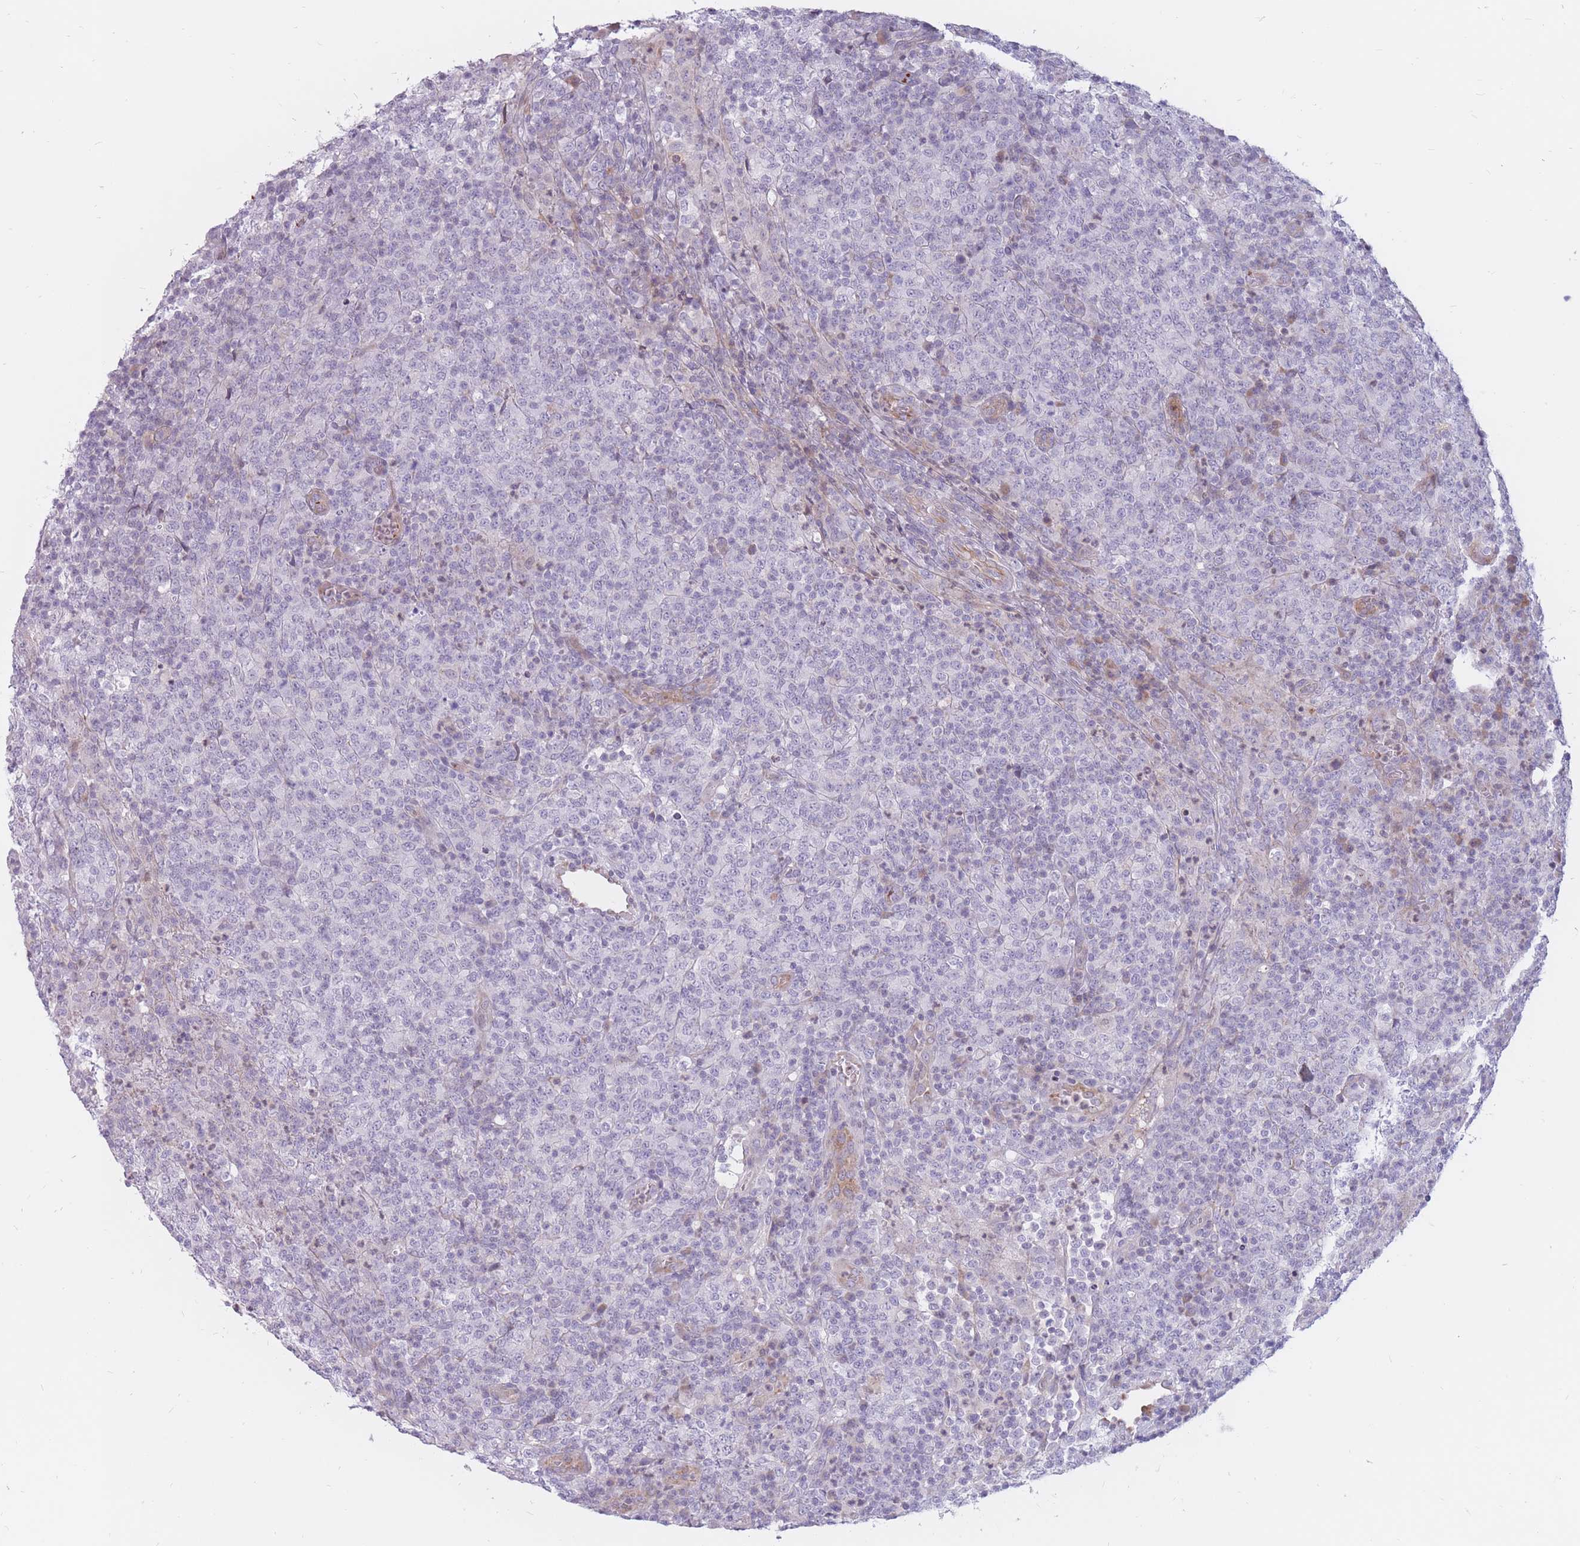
{"staining": {"intensity": "negative", "quantity": "none", "location": "none"}, "tissue": "lymphoma", "cell_type": "Tumor cells", "image_type": "cancer", "snomed": [{"axis": "morphology", "description": "Malignant lymphoma, non-Hodgkin's type, High grade"}, {"axis": "topography", "description": "Lymph node"}], "caption": "Immunohistochemistry (IHC) of lymphoma exhibits no expression in tumor cells. (DAB immunohistochemistry (IHC) visualized using brightfield microscopy, high magnification).", "gene": "PTGDR", "patient": {"sex": "male", "age": 54}}